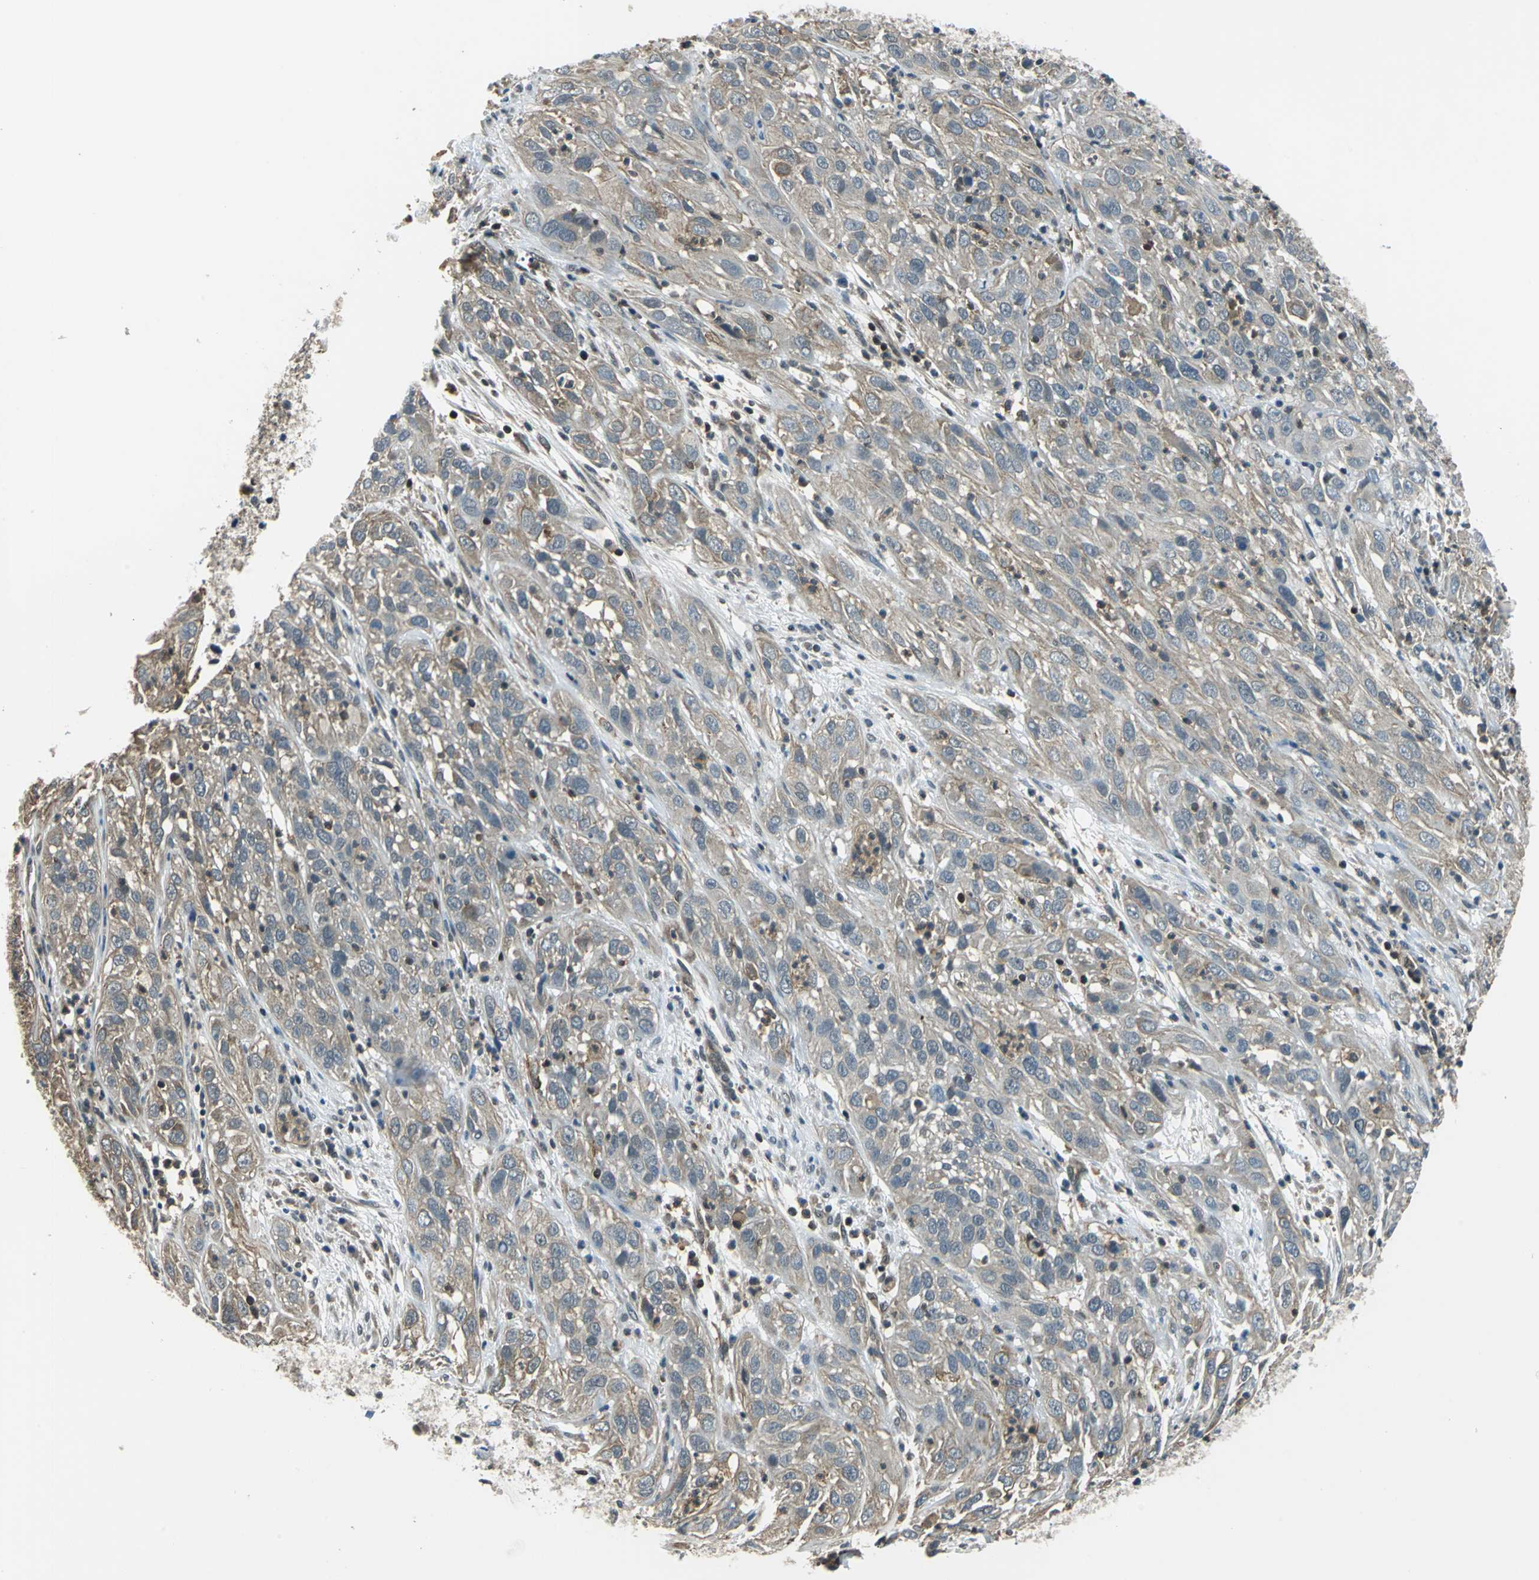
{"staining": {"intensity": "weak", "quantity": "25%-75%", "location": "cytoplasmic/membranous"}, "tissue": "cervical cancer", "cell_type": "Tumor cells", "image_type": "cancer", "snomed": [{"axis": "morphology", "description": "Squamous cell carcinoma, NOS"}, {"axis": "topography", "description": "Cervix"}], "caption": "Tumor cells display weak cytoplasmic/membranous staining in about 25%-75% of cells in squamous cell carcinoma (cervical).", "gene": "ARPC3", "patient": {"sex": "female", "age": 32}}